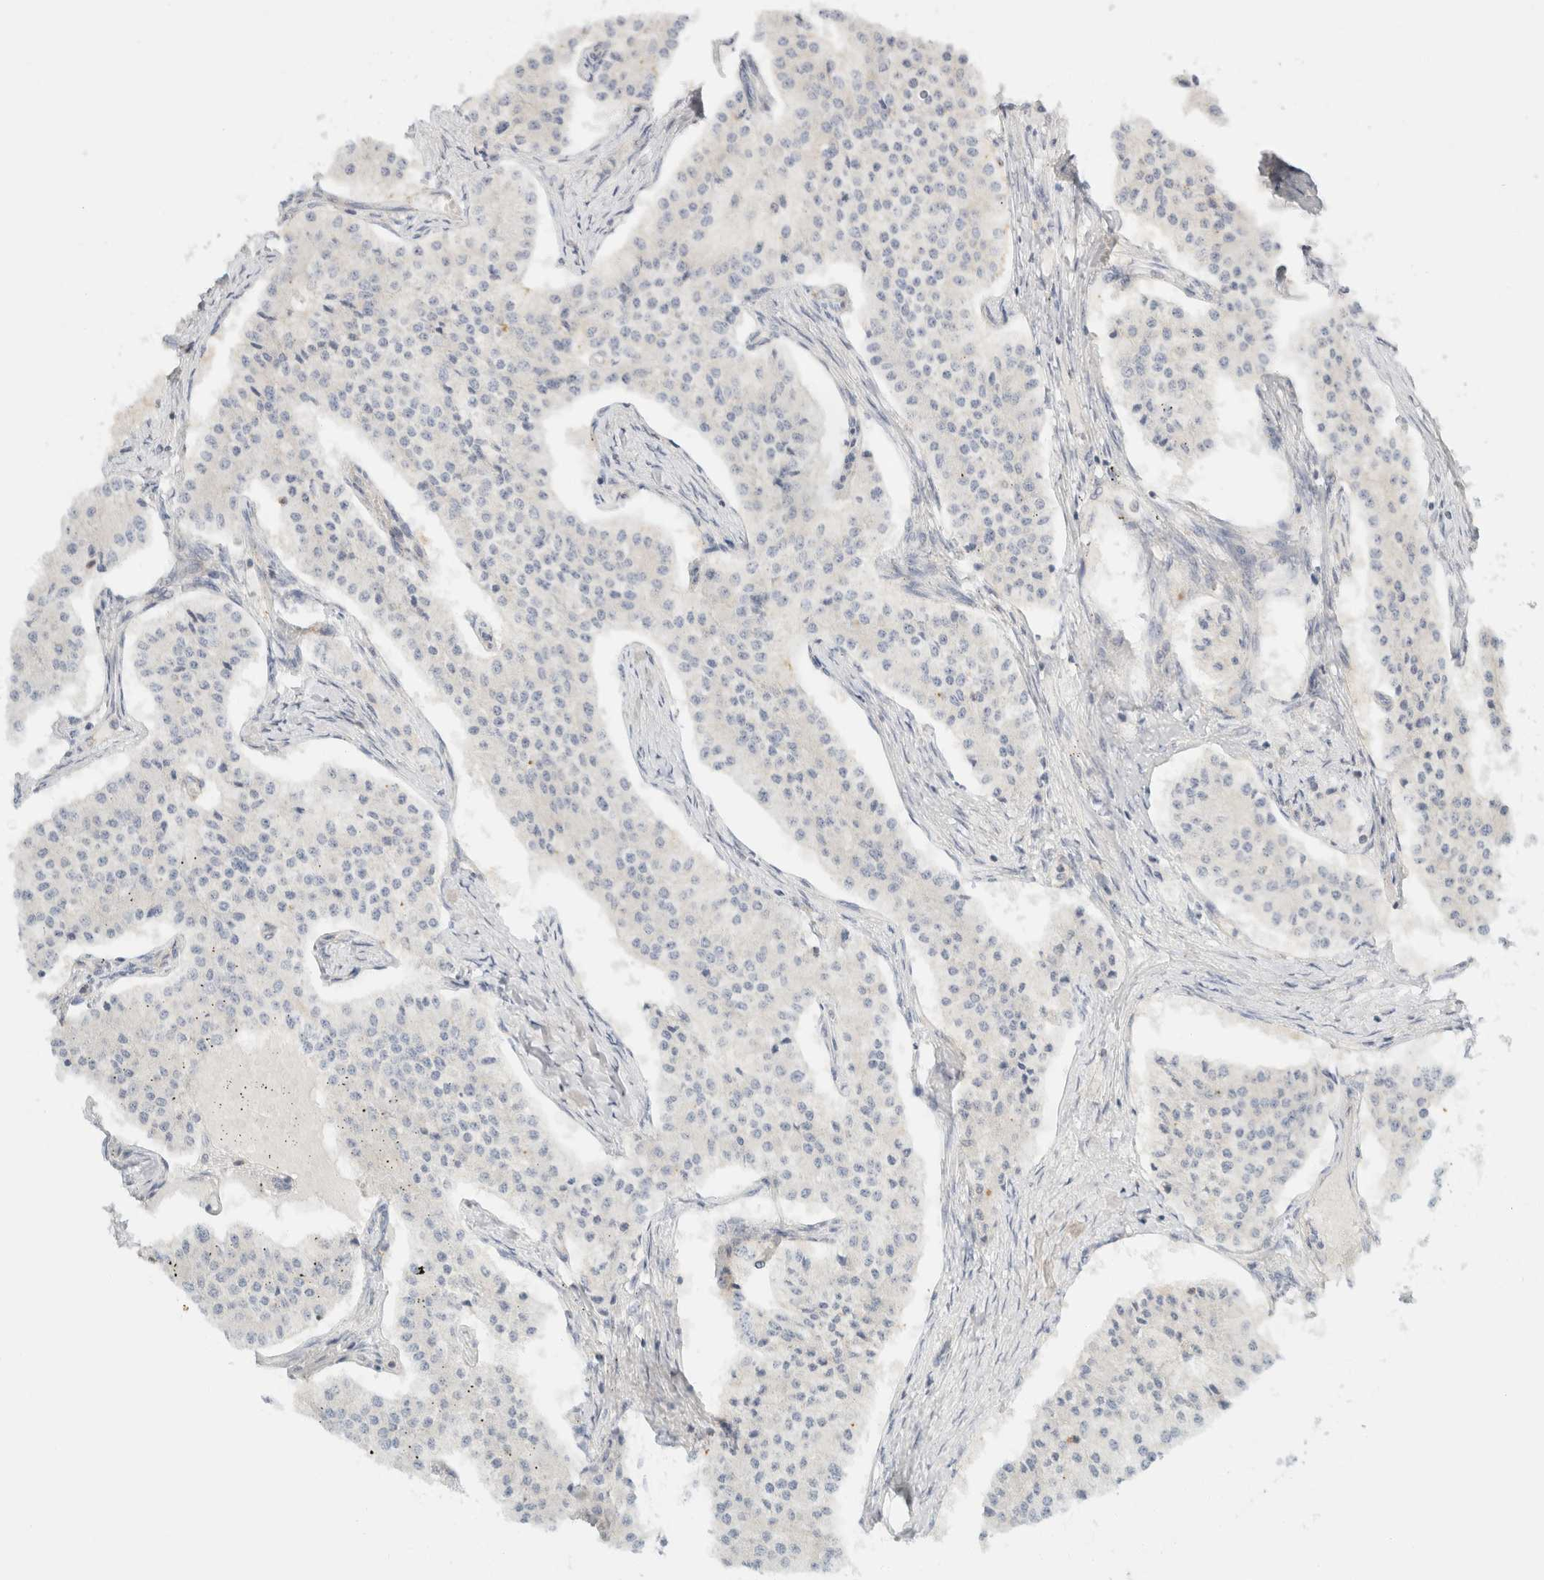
{"staining": {"intensity": "negative", "quantity": "none", "location": "none"}, "tissue": "carcinoid", "cell_type": "Tumor cells", "image_type": "cancer", "snomed": [{"axis": "morphology", "description": "Carcinoid, malignant, NOS"}, {"axis": "topography", "description": "Colon"}], "caption": "Tumor cells show no significant protein expression in carcinoid.", "gene": "SH3GLB2", "patient": {"sex": "female", "age": 52}}